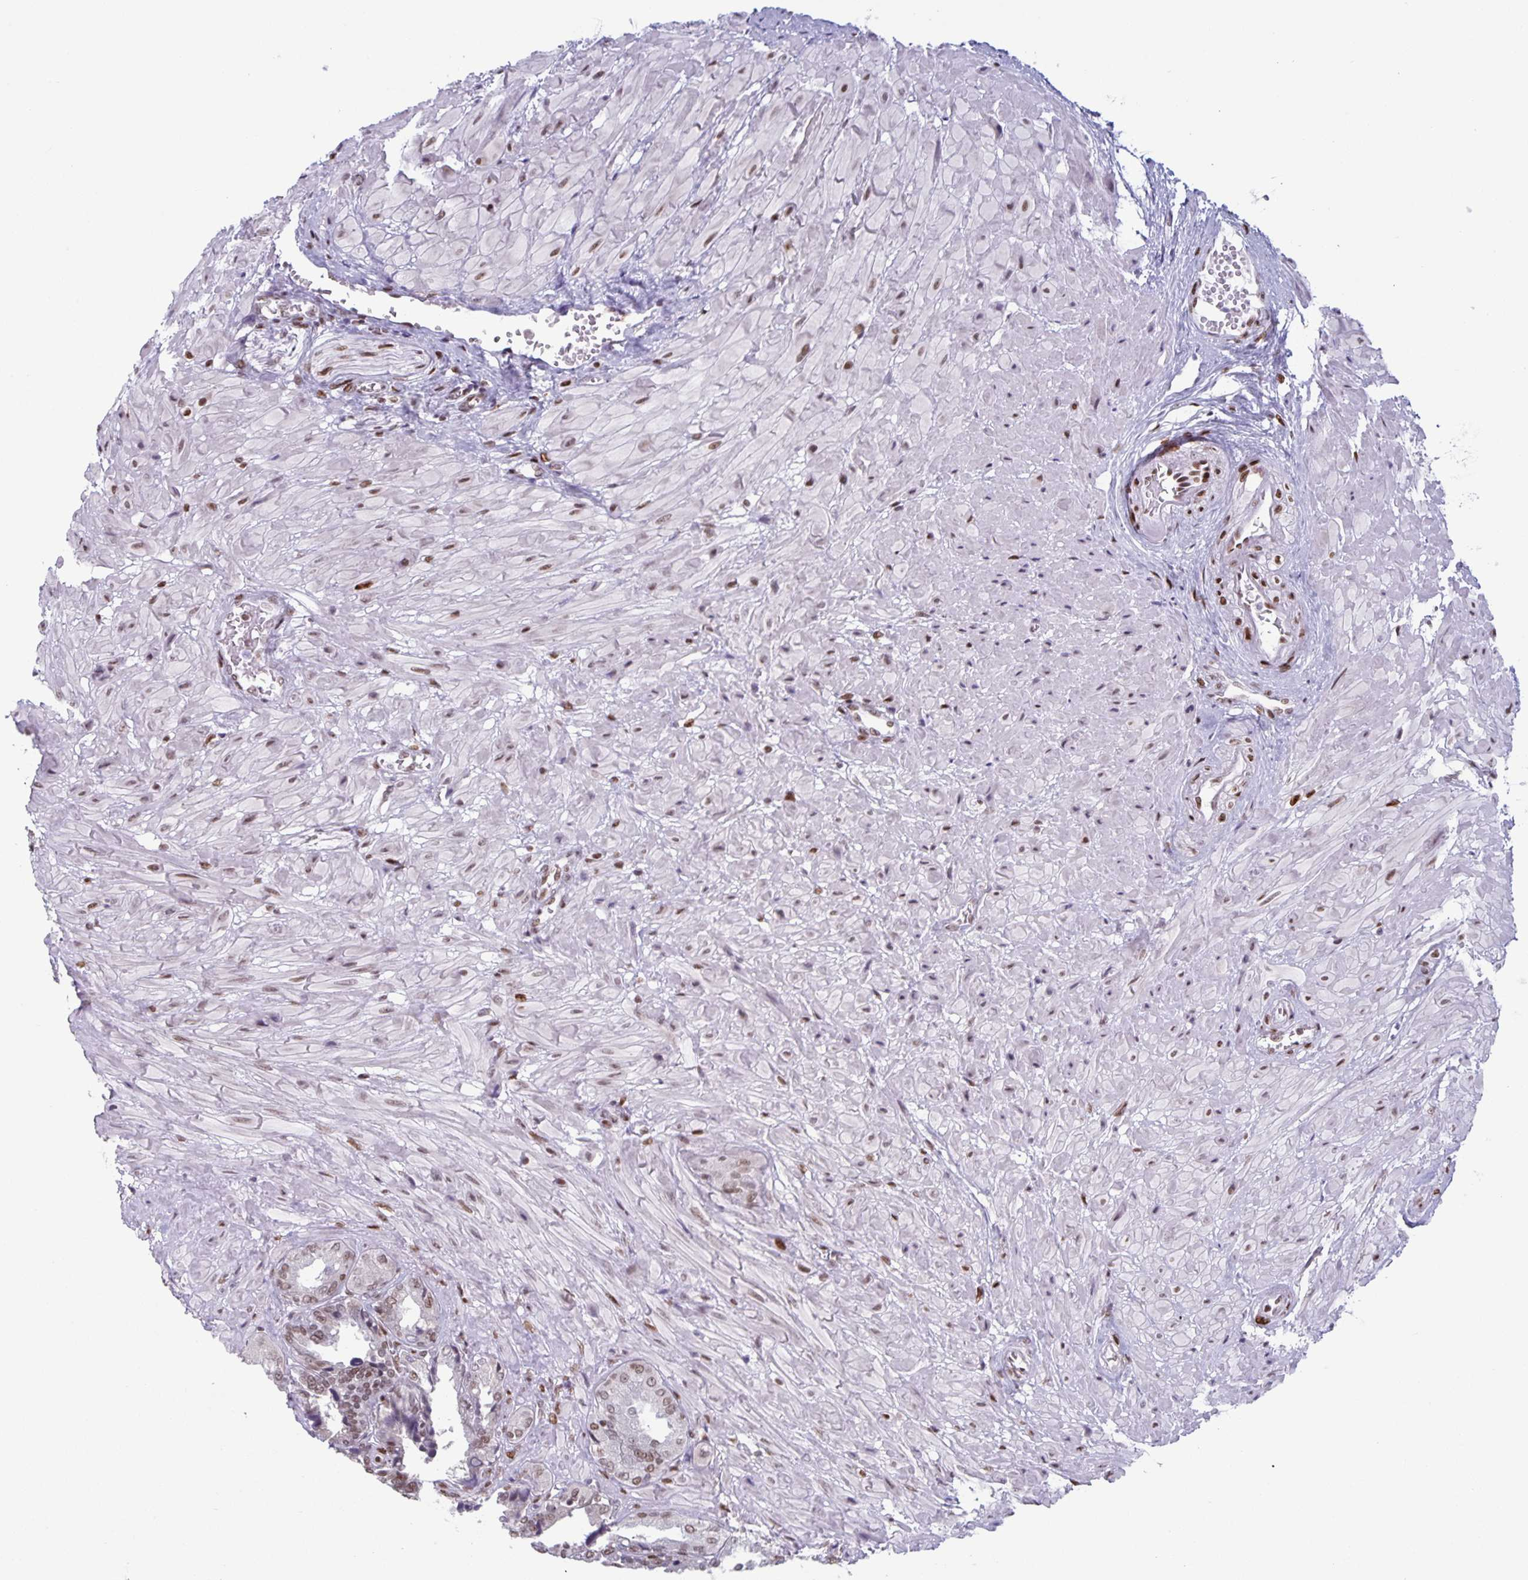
{"staining": {"intensity": "moderate", "quantity": "25%-75%", "location": "nuclear"}, "tissue": "seminal vesicle", "cell_type": "Glandular cells", "image_type": "normal", "snomed": [{"axis": "morphology", "description": "Normal tissue, NOS"}, {"axis": "topography", "description": "Seminal veicle"}], "caption": "Glandular cells reveal moderate nuclear positivity in approximately 25%-75% of cells in unremarkable seminal vesicle. (brown staining indicates protein expression, while blue staining denotes nuclei).", "gene": "JUND", "patient": {"sex": "male", "age": 55}}